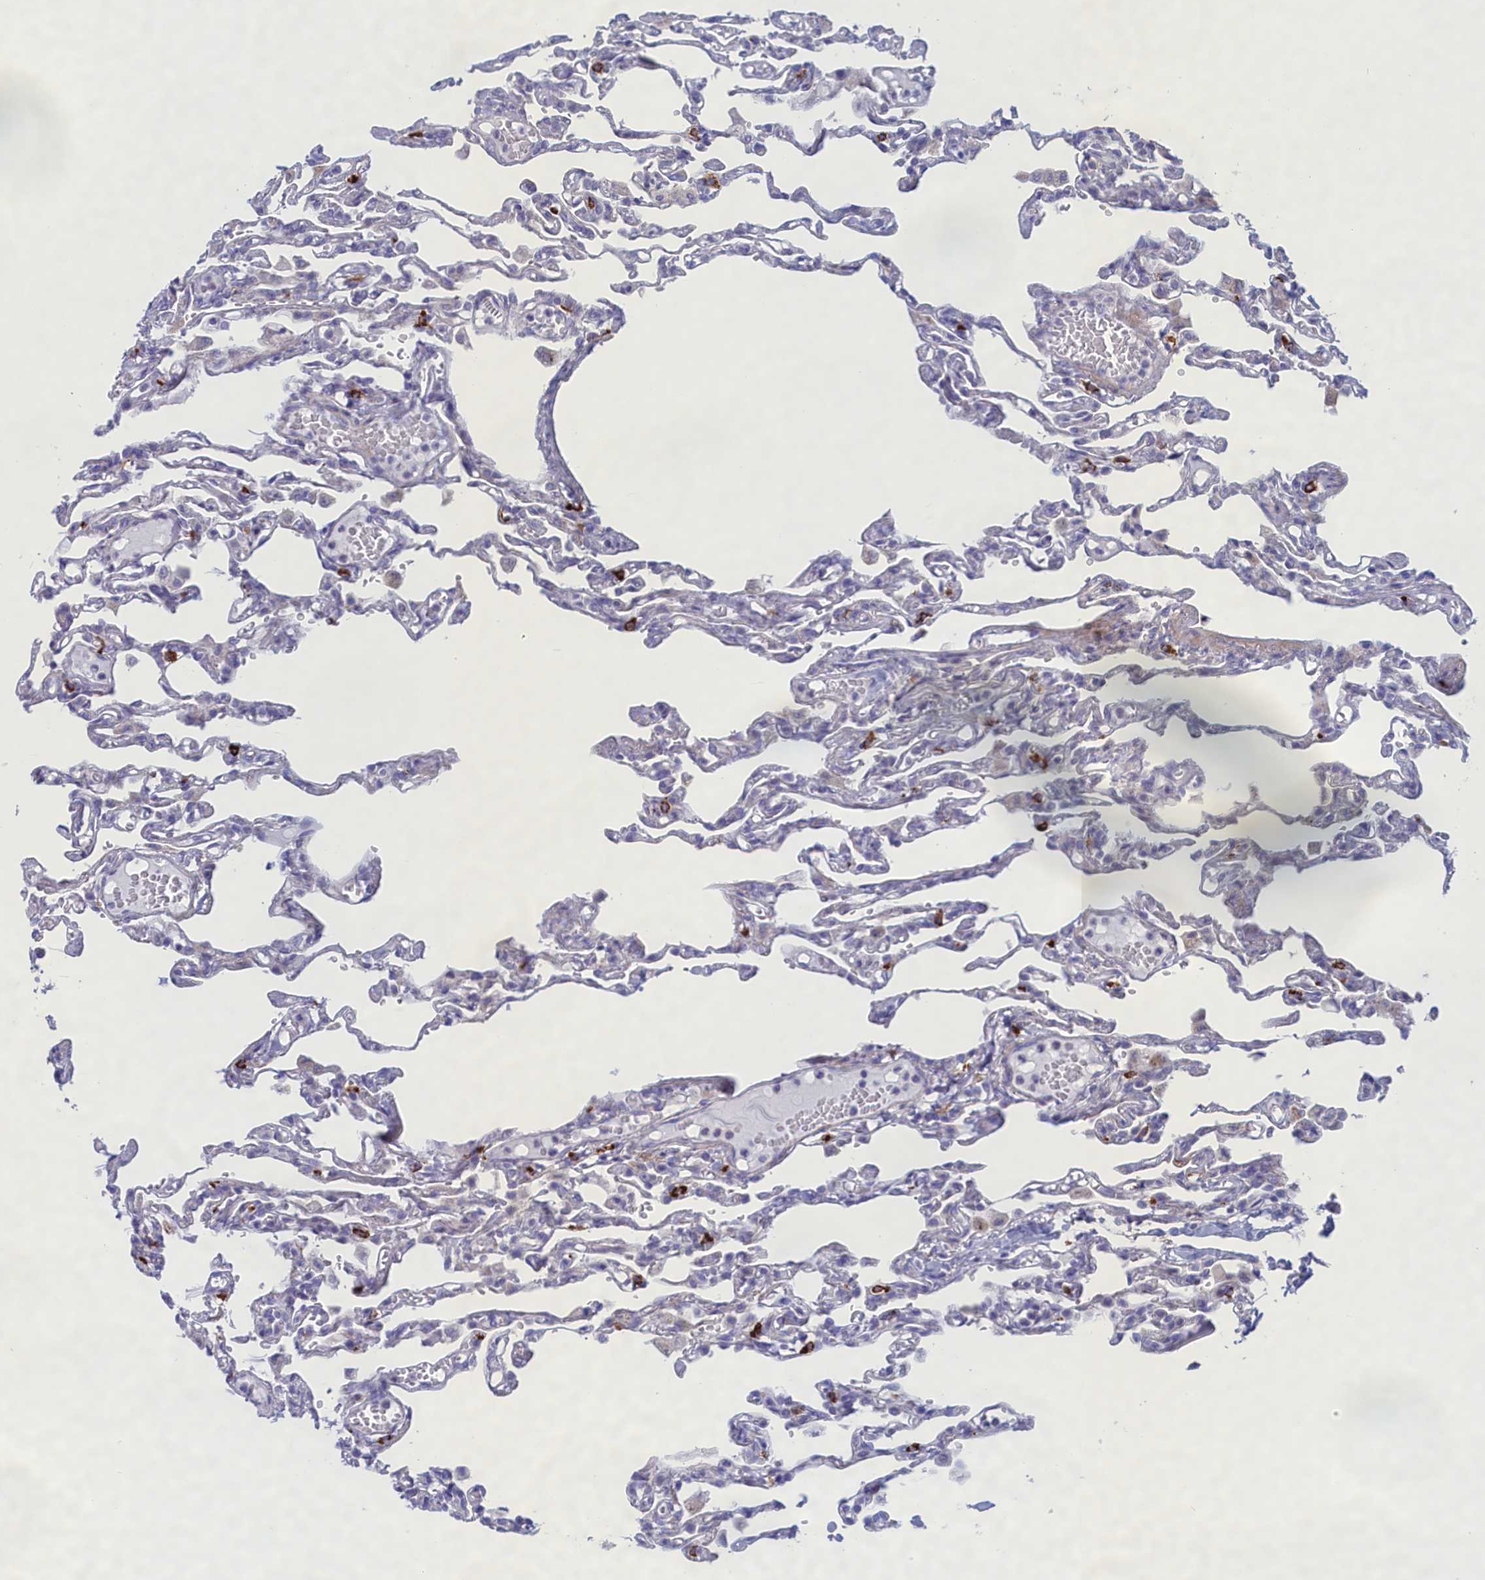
{"staining": {"intensity": "moderate", "quantity": "<25%", "location": "cytoplasmic/membranous"}, "tissue": "lung", "cell_type": "Alveolar cells", "image_type": "normal", "snomed": [{"axis": "morphology", "description": "Normal tissue, NOS"}, {"axis": "topography", "description": "Lung"}], "caption": "Human lung stained with a brown dye shows moderate cytoplasmic/membranous positive expression in about <25% of alveolar cells.", "gene": "MPV17L2", "patient": {"sex": "male", "age": 21}}